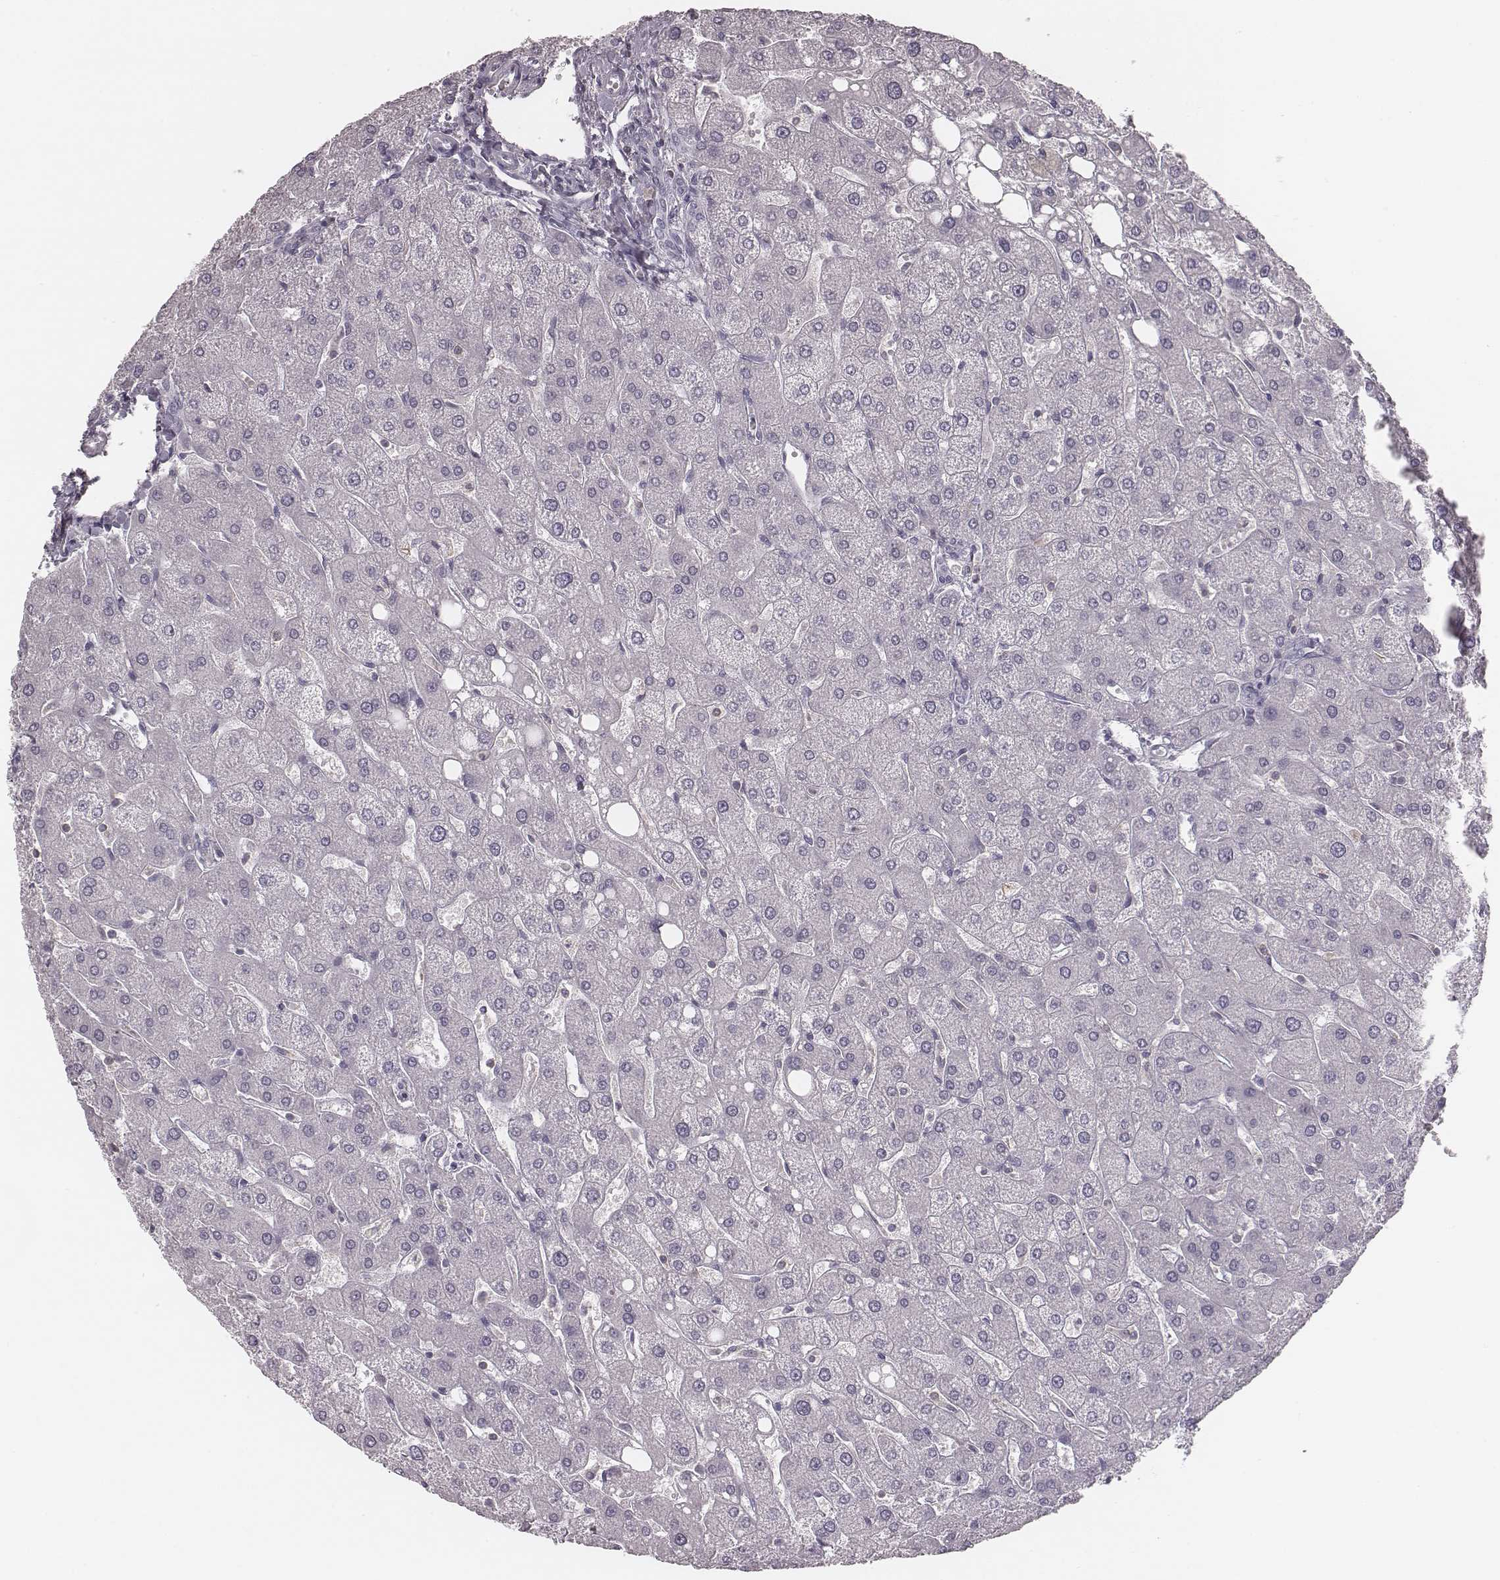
{"staining": {"intensity": "negative", "quantity": "none", "location": "none"}, "tissue": "liver", "cell_type": "Cholangiocytes", "image_type": "normal", "snomed": [{"axis": "morphology", "description": "Normal tissue, NOS"}, {"axis": "topography", "description": "Liver"}], "caption": "DAB (3,3'-diaminobenzidine) immunohistochemical staining of normal liver demonstrates no significant positivity in cholangiocytes. (IHC, brightfield microscopy, high magnification).", "gene": "ENSG00000285837", "patient": {"sex": "male", "age": 67}}